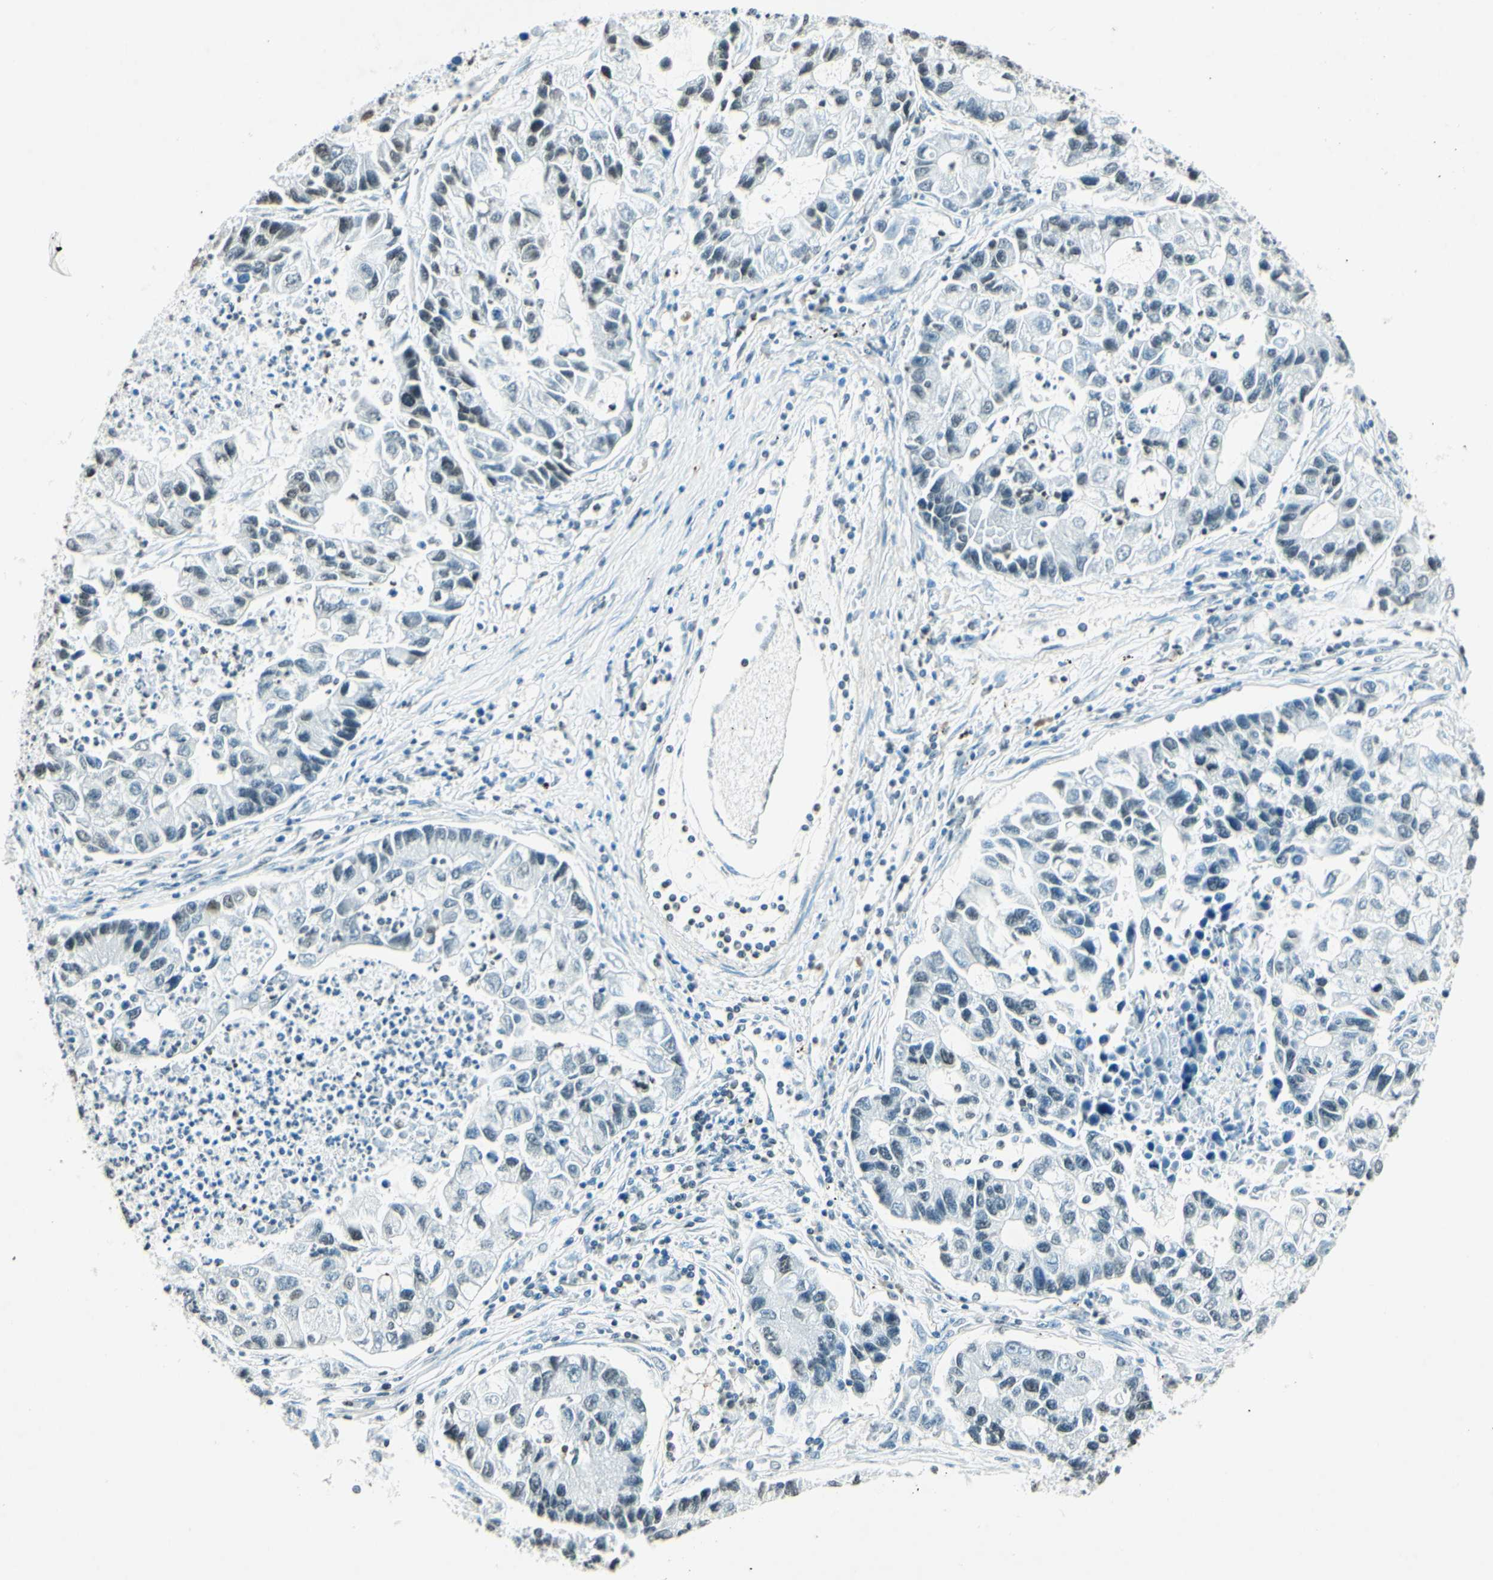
{"staining": {"intensity": "weak", "quantity": "<25%", "location": "nuclear"}, "tissue": "lung cancer", "cell_type": "Tumor cells", "image_type": "cancer", "snomed": [{"axis": "morphology", "description": "Adenocarcinoma, NOS"}, {"axis": "topography", "description": "Lung"}], "caption": "This is an immunohistochemistry micrograph of human adenocarcinoma (lung). There is no staining in tumor cells.", "gene": "MSH2", "patient": {"sex": "female", "age": 51}}